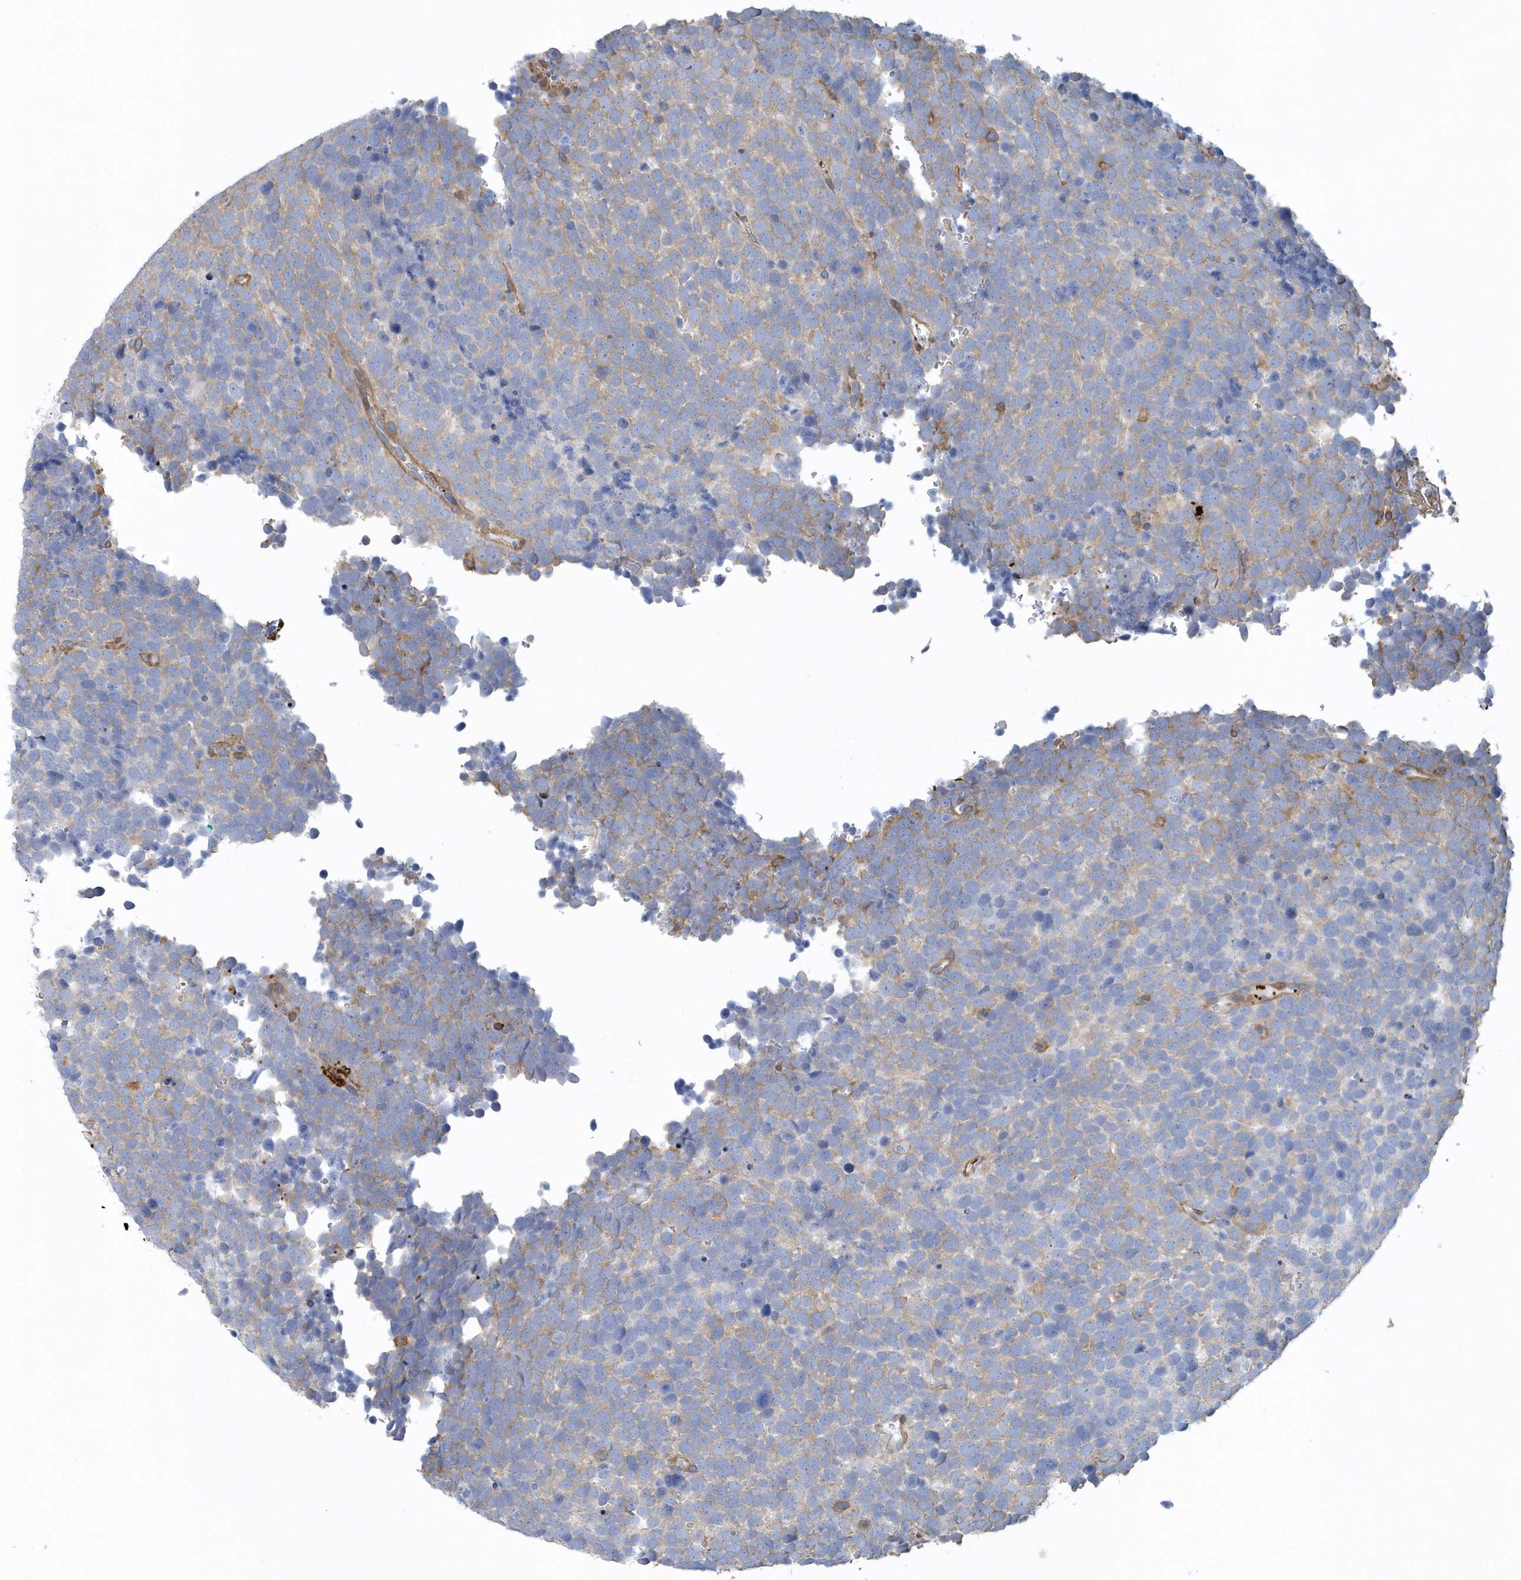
{"staining": {"intensity": "weak", "quantity": "<25%", "location": "cytoplasmic/membranous"}, "tissue": "urothelial cancer", "cell_type": "Tumor cells", "image_type": "cancer", "snomed": [{"axis": "morphology", "description": "Urothelial carcinoma, High grade"}, {"axis": "topography", "description": "Urinary bladder"}], "caption": "Tumor cells show no significant protein expression in urothelial carcinoma (high-grade).", "gene": "ARAP2", "patient": {"sex": "female", "age": 82}}